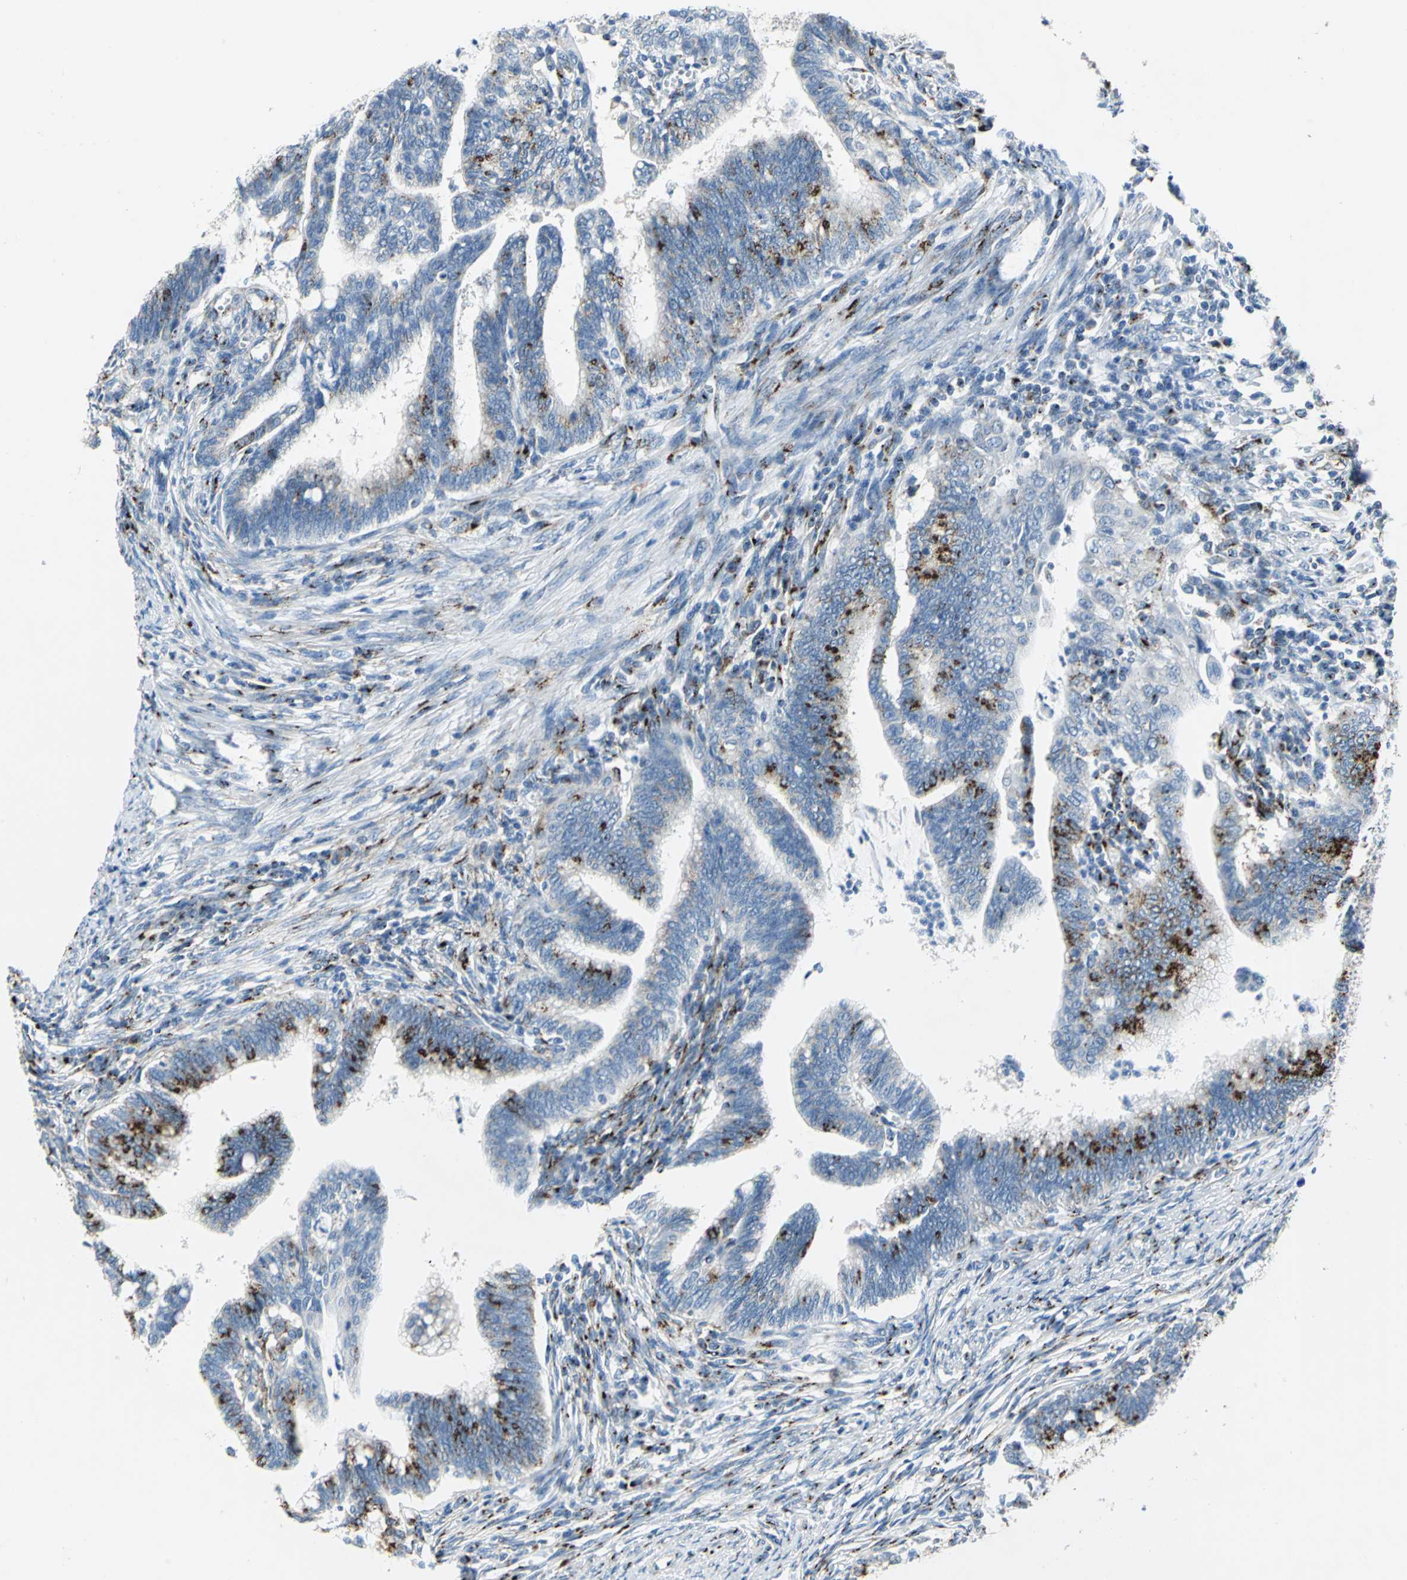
{"staining": {"intensity": "strong", "quantity": "25%-75%", "location": "cytoplasmic/membranous"}, "tissue": "cervical cancer", "cell_type": "Tumor cells", "image_type": "cancer", "snomed": [{"axis": "morphology", "description": "Adenocarcinoma, NOS"}, {"axis": "topography", "description": "Cervix"}], "caption": "Immunohistochemistry (DAB (3,3'-diaminobenzidine)) staining of human adenocarcinoma (cervical) demonstrates strong cytoplasmic/membranous protein expression in about 25%-75% of tumor cells. (brown staining indicates protein expression, while blue staining denotes nuclei).", "gene": "GPR3", "patient": {"sex": "female", "age": 36}}